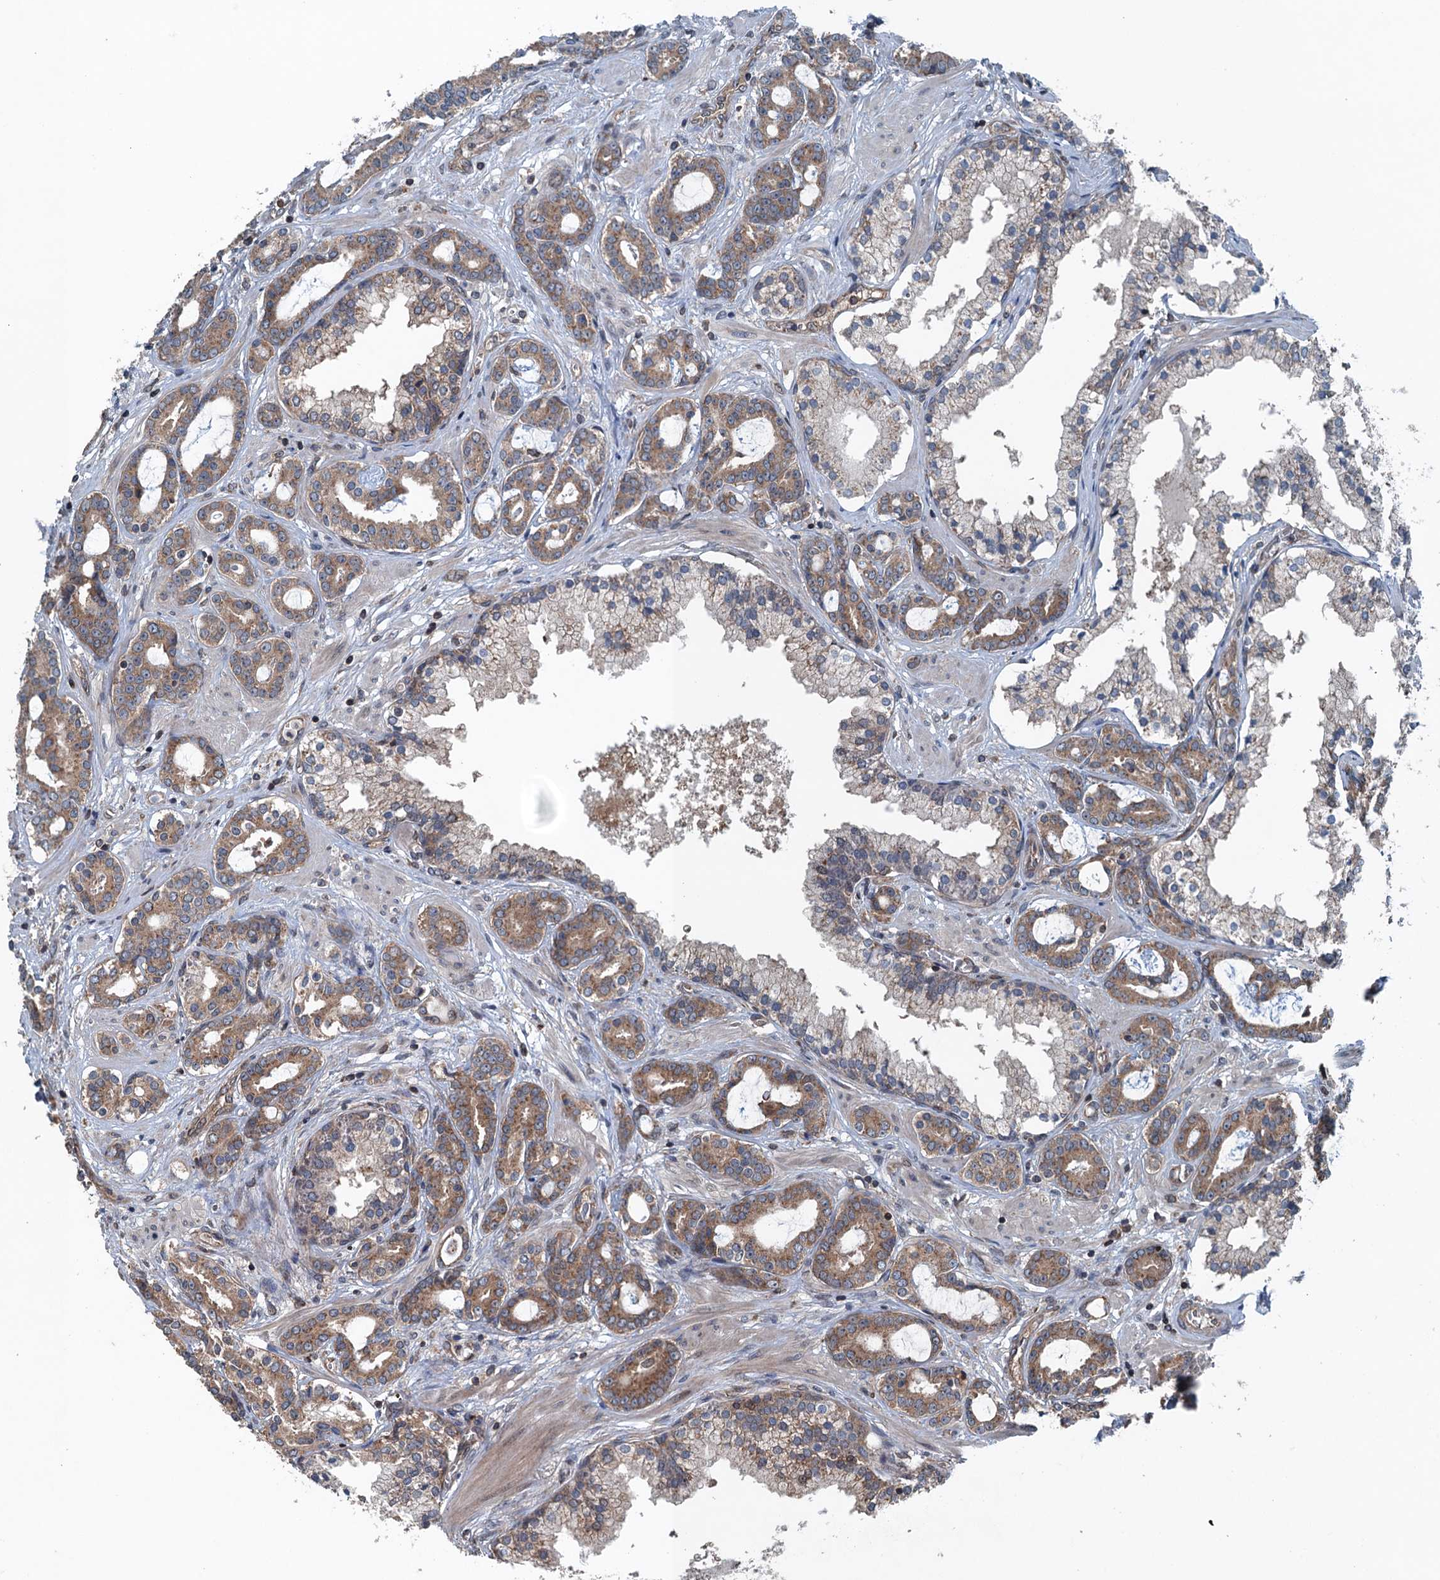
{"staining": {"intensity": "moderate", "quantity": ">75%", "location": "cytoplasmic/membranous"}, "tissue": "prostate cancer", "cell_type": "Tumor cells", "image_type": "cancer", "snomed": [{"axis": "morphology", "description": "Adenocarcinoma, High grade"}, {"axis": "topography", "description": "Prostate"}], "caption": "Prostate adenocarcinoma (high-grade) stained for a protein (brown) demonstrates moderate cytoplasmic/membranous positive expression in about >75% of tumor cells.", "gene": "TRAPPC8", "patient": {"sex": "male", "age": 58}}